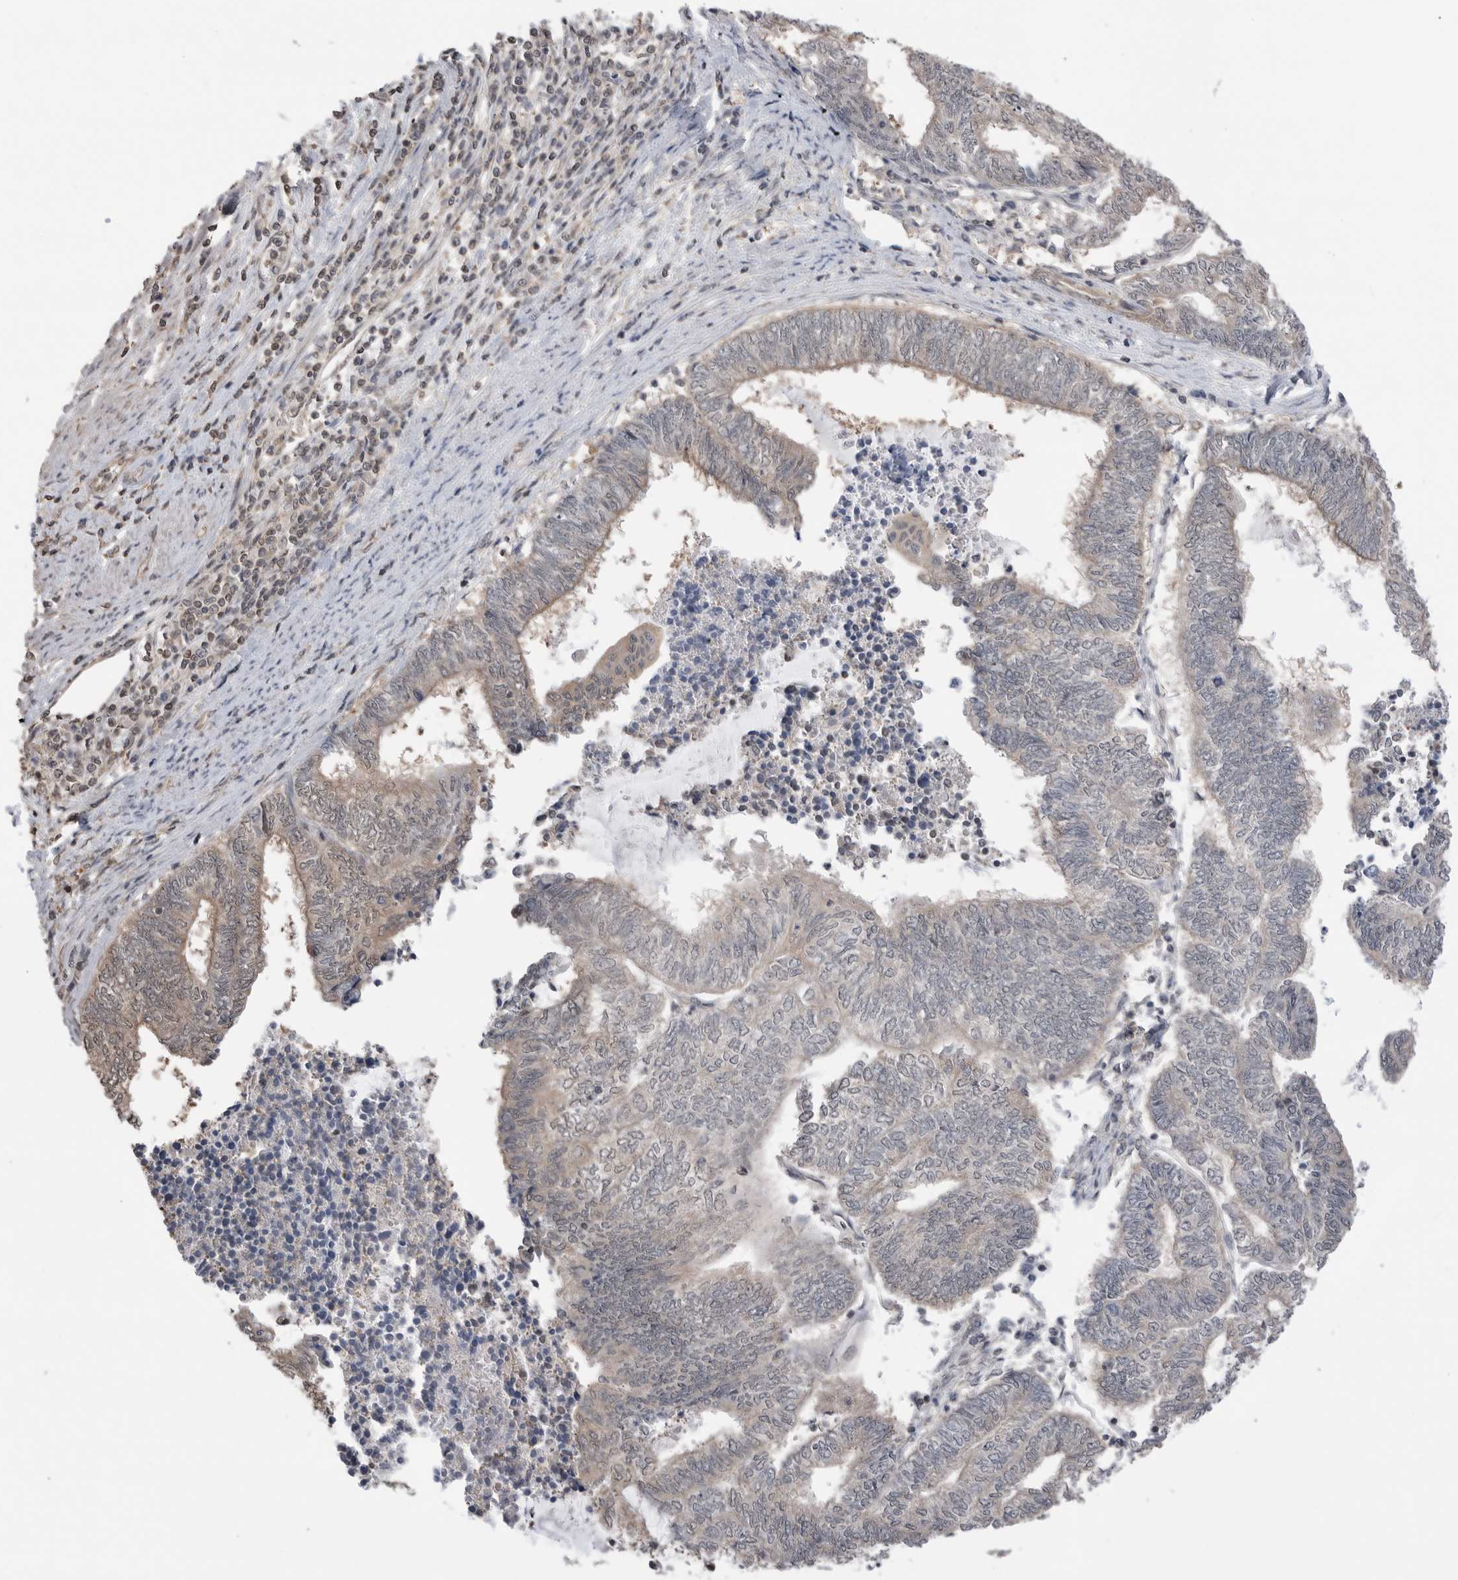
{"staining": {"intensity": "weak", "quantity": "<25%", "location": "cytoplasmic/membranous"}, "tissue": "endometrial cancer", "cell_type": "Tumor cells", "image_type": "cancer", "snomed": [{"axis": "morphology", "description": "Adenocarcinoma, NOS"}, {"axis": "topography", "description": "Uterus"}, {"axis": "topography", "description": "Endometrium"}], "caption": "Human endometrial adenocarcinoma stained for a protein using IHC demonstrates no positivity in tumor cells.", "gene": "PEAK1", "patient": {"sex": "female", "age": 70}}